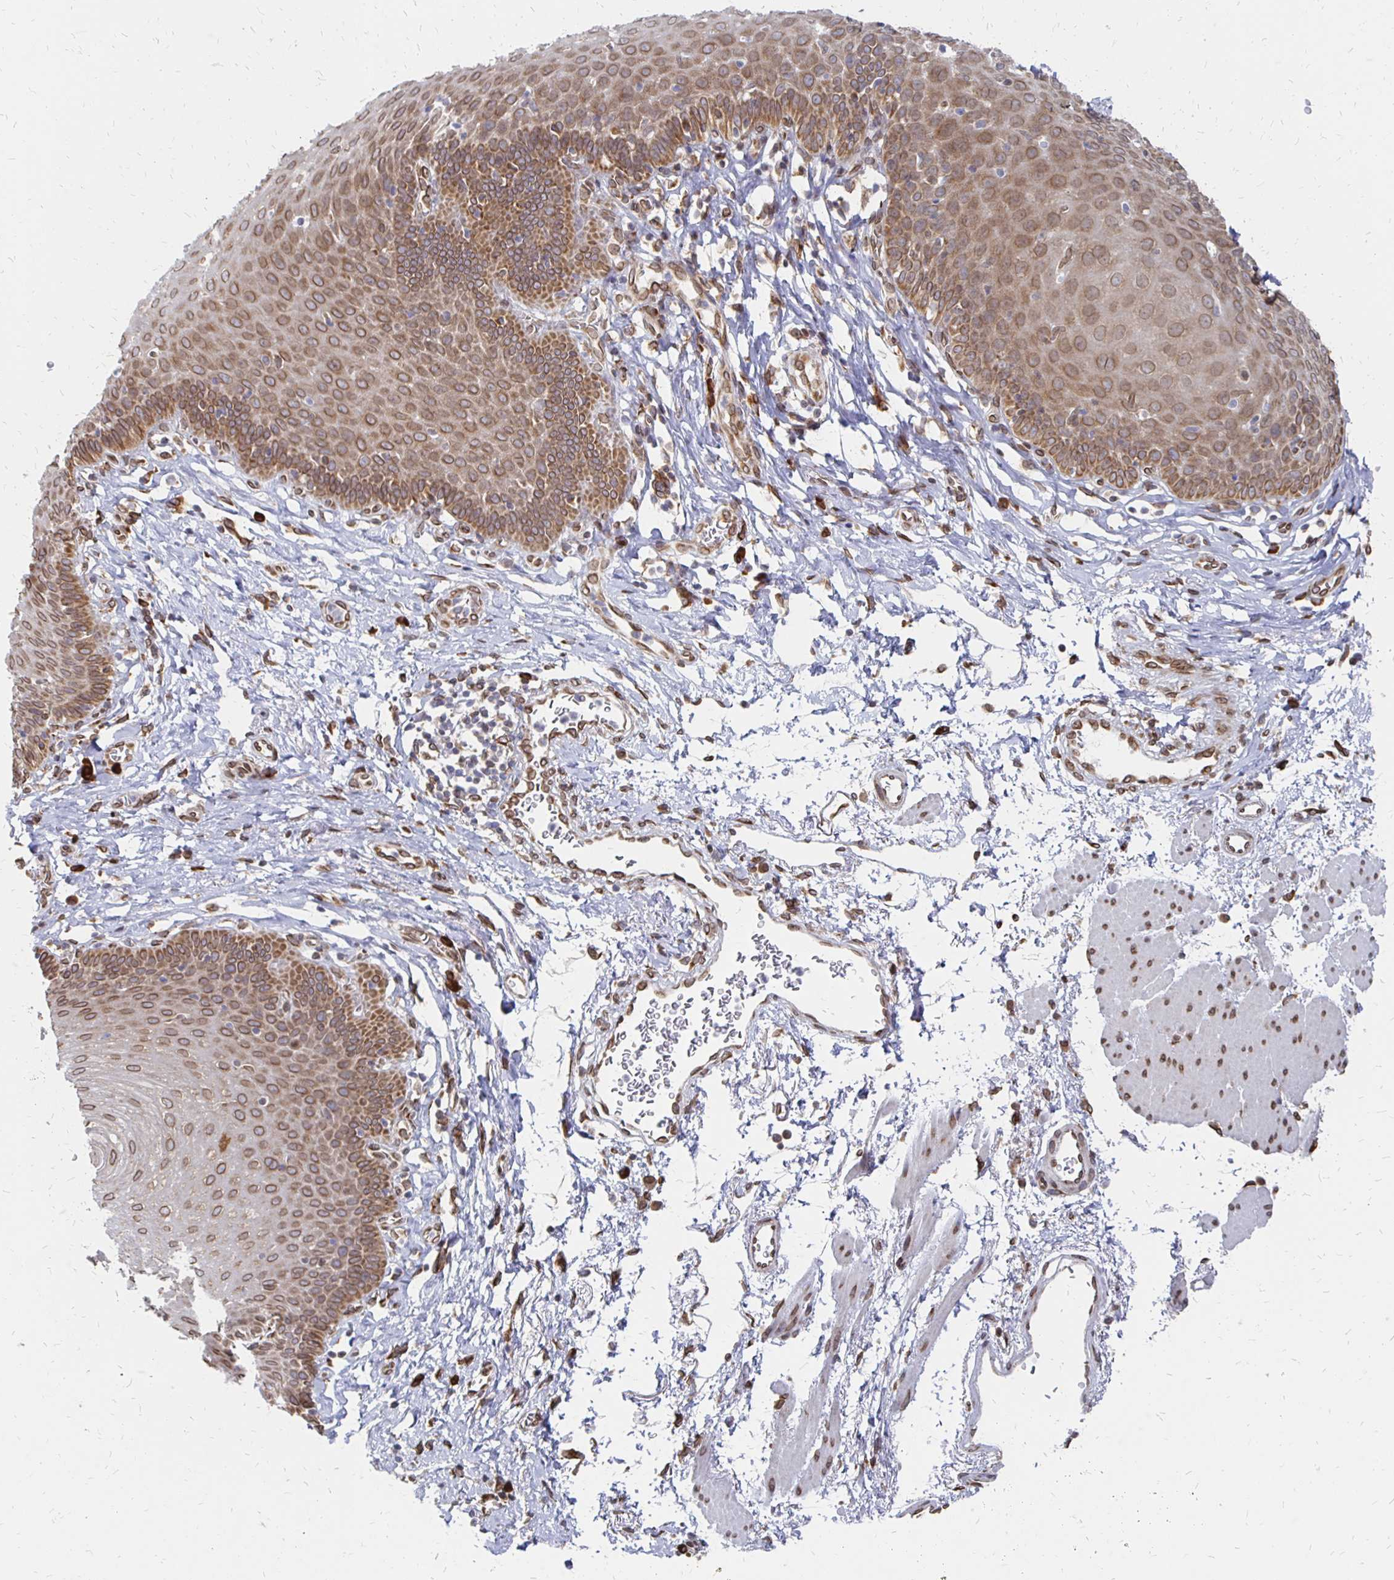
{"staining": {"intensity": "moderate", "quantity": ">75%", "location": "cytoplasmic/membranous,nuclear"}, "tissue": "esophagus", "cell_type": "Squamous epithelial cells", "image_type": "normal", "snomed": [{"axis": "morphology", "description": "Normal tissue, NOS"}, {"axis": "topography", "description": "Esophagus"}], "caption": "Moderate cytoplasmic/membranous,nuclear staining is seen in about >75% of squamous epithelial cells in normal esophagus. Using DAB (brown) and hematoxylin (blue) stains, captured at high magnification using brightfield microscopy.", "gene": "PELI3", "patient": {"sex": "female", "age": 81}}